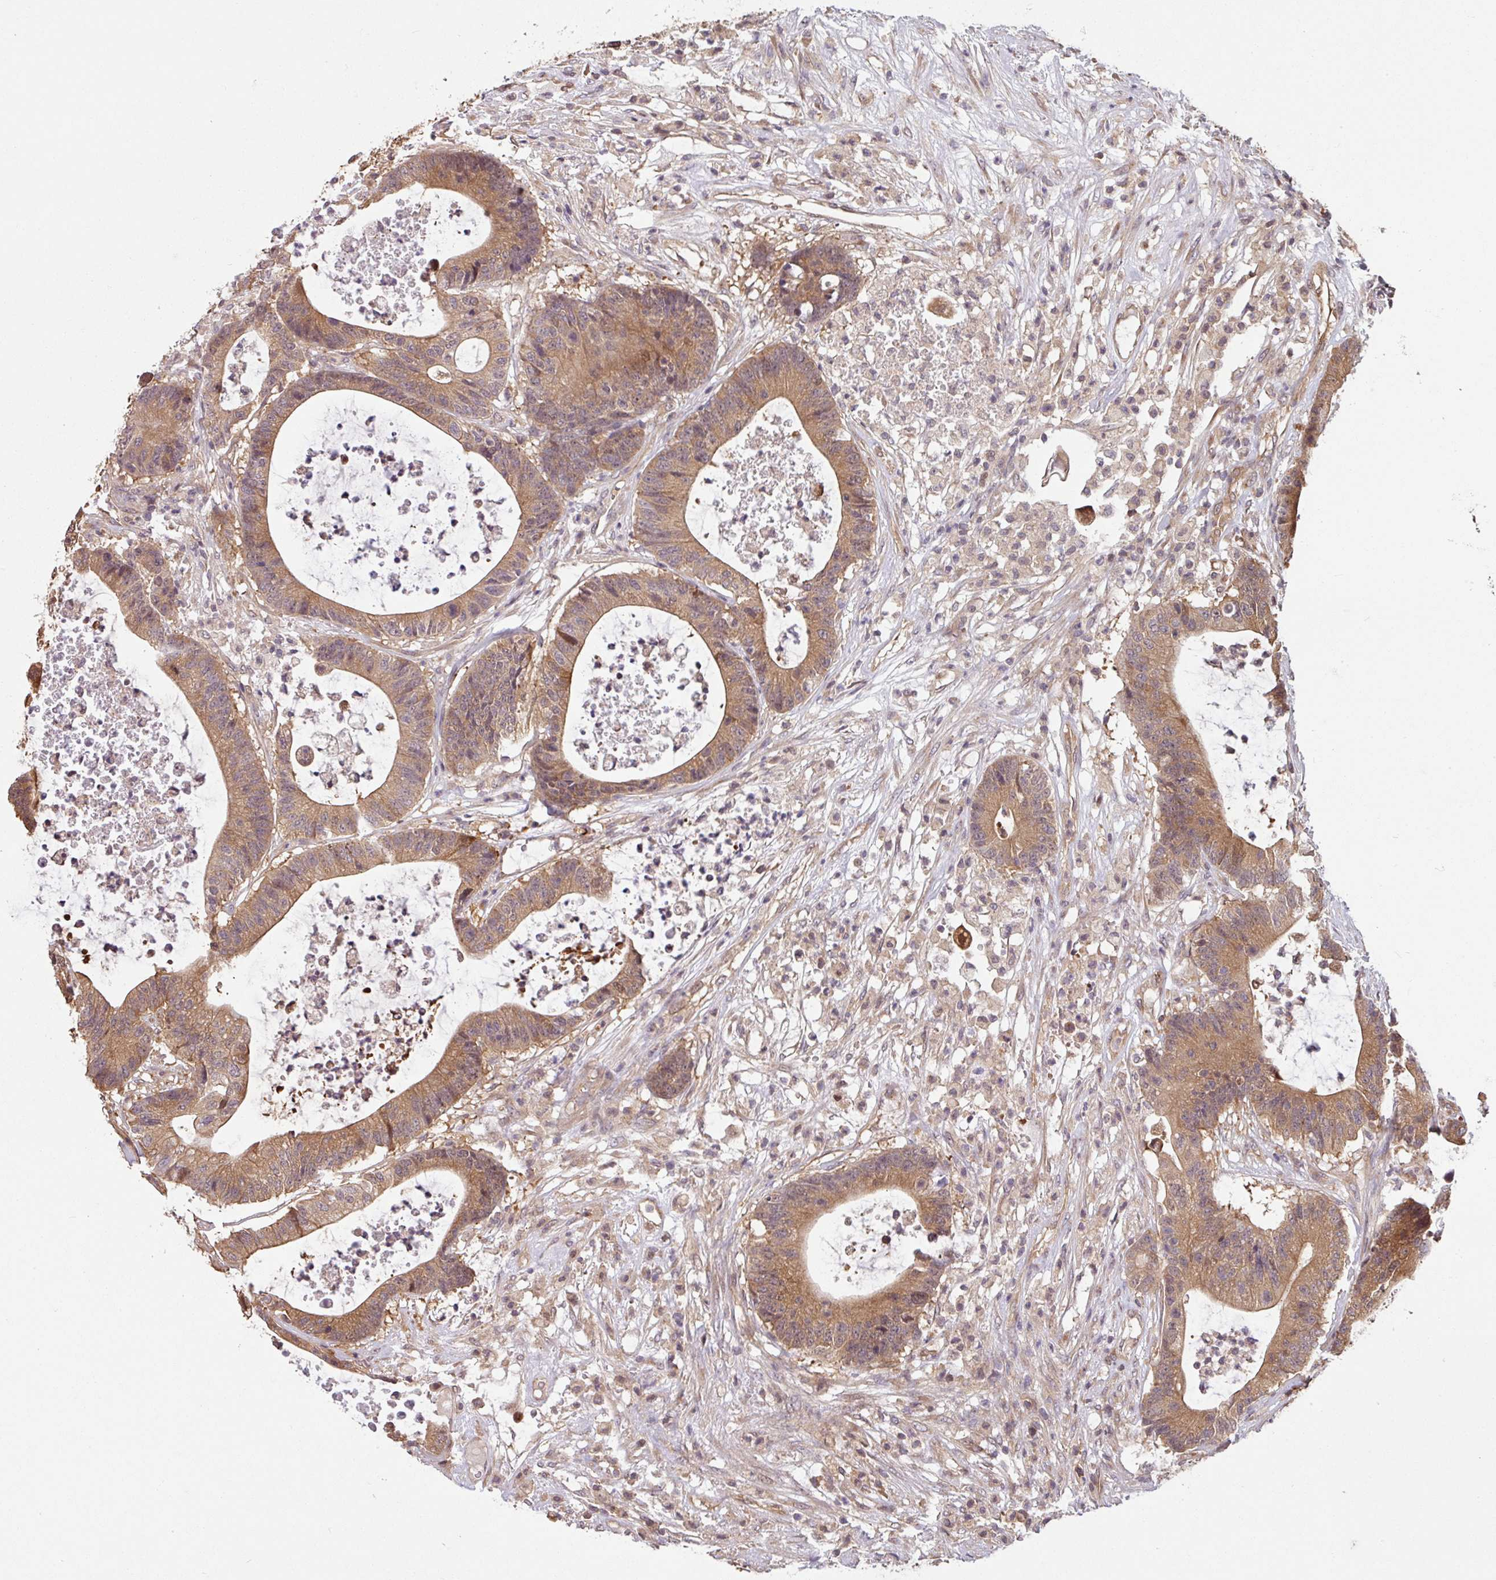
{"staining": {"intensity": "moderate", "quantity": ">75%", "location": "cytoplasmic/membranous"}, "tissue": "colorectal cancer", "cell_type": "Tumor cells", "image_type": "cancer", "snomed": [{"axis": "morphology", "description": "Adenocarcinoma, NOS"}, {"axis": "topography", "description": "Colon"}], "caption": "Tumor cells show medium levels of moderate cytoplasmic/membranous positivity in approximately >75% of cells in human adenocarcinoma (colorectal).", "gene": "SHB", "patient": {"sex": "female", "age": 84}}